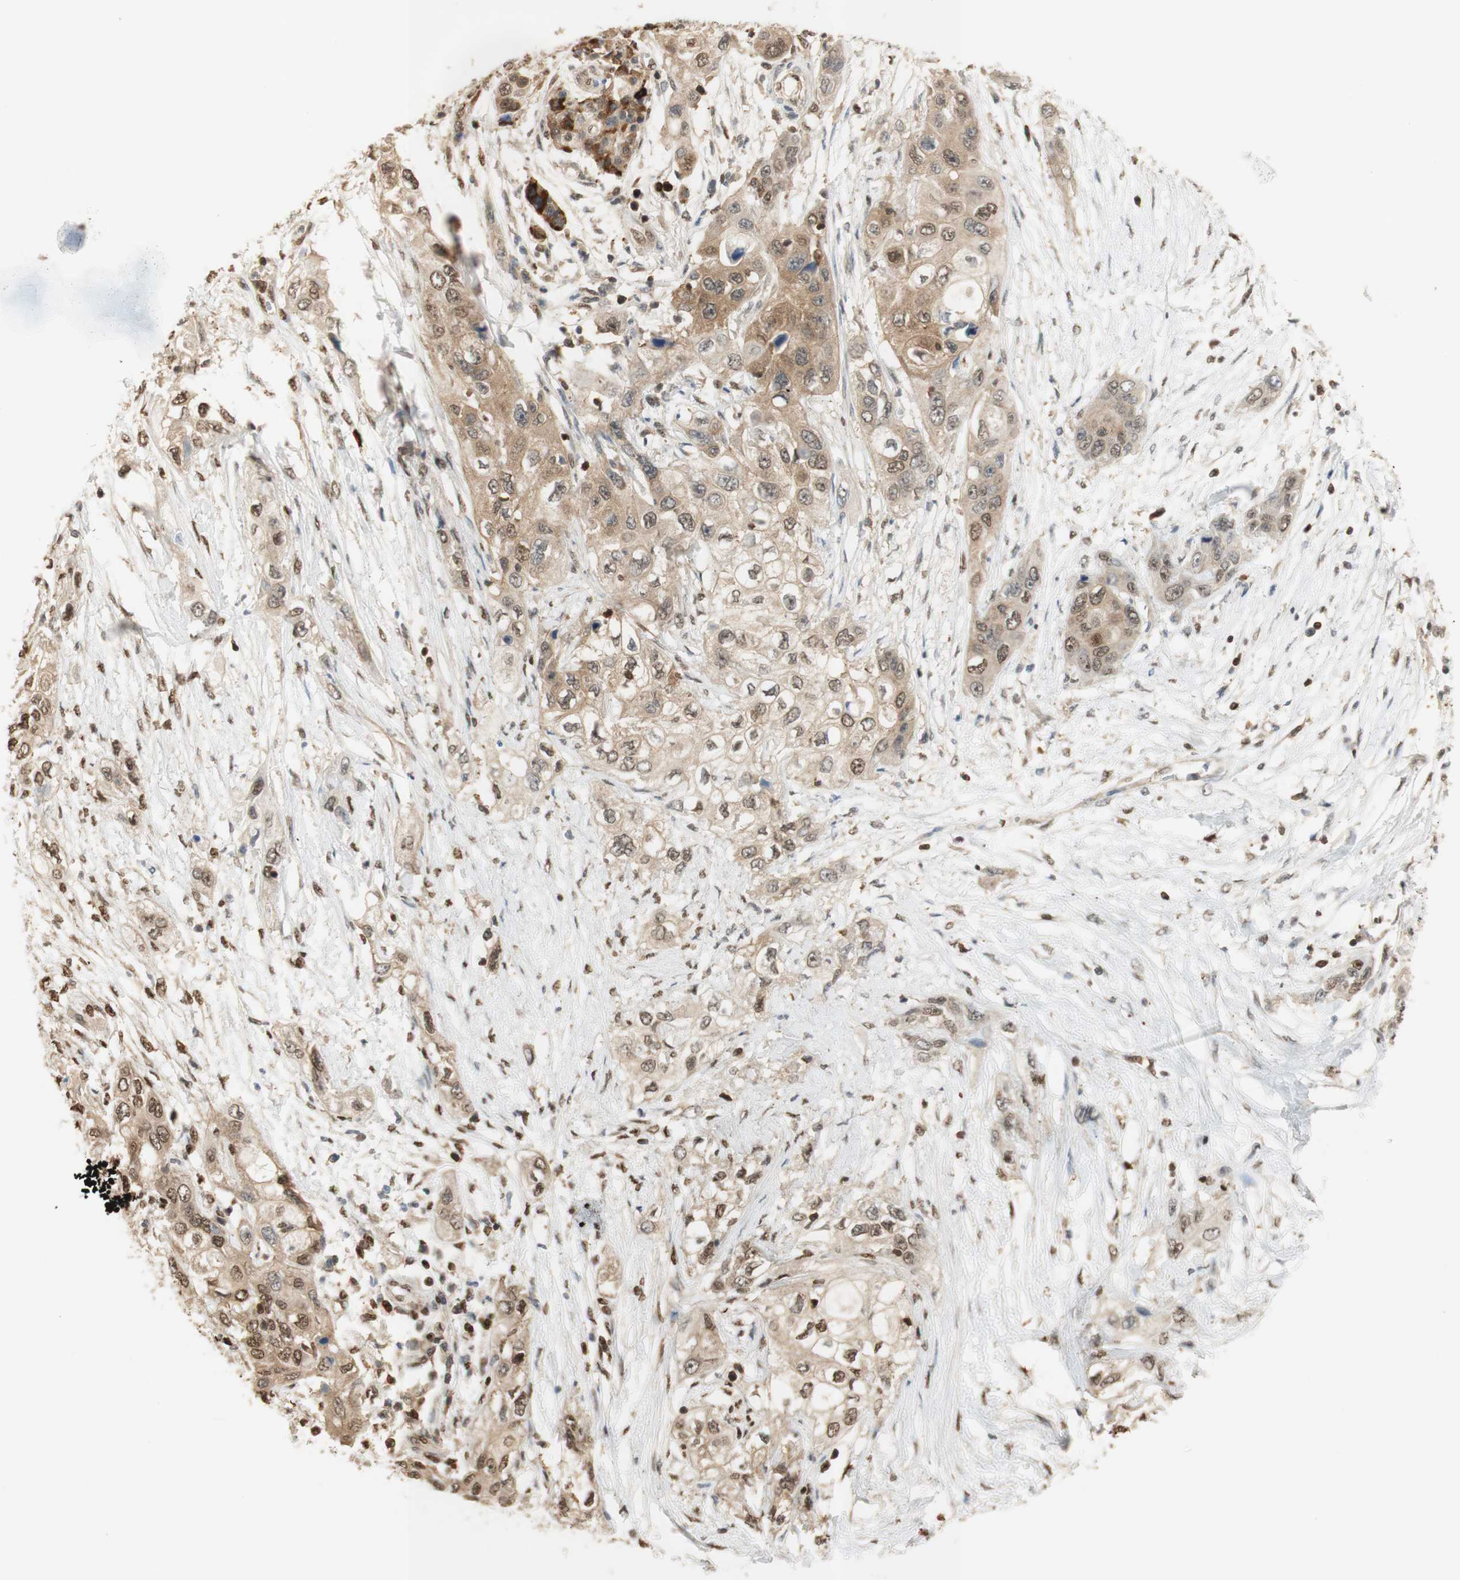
{"staining": {"intensity": "moderate", "quantity": ">75%", "location": "cytoplasmic/membranous,nuclear"}, "tissue": "pancreatic cancer", "cell_type": "Tumor cells", "image_type": "cancer", "snomed": [{"axis": "morphology", "description": "Adenocarcinoma, NOS"}, {"axis": "topography", "description": "Pancreas"}], "caption": "Protein staining displays moderate cytoplasmic/membranous and nuclear expression in approximately >75% of tumor cells in pancreatic cancer (adenocarcinoma).", "gene": "NAP1L4", "patient": {"sex": "female", "age": 70}}